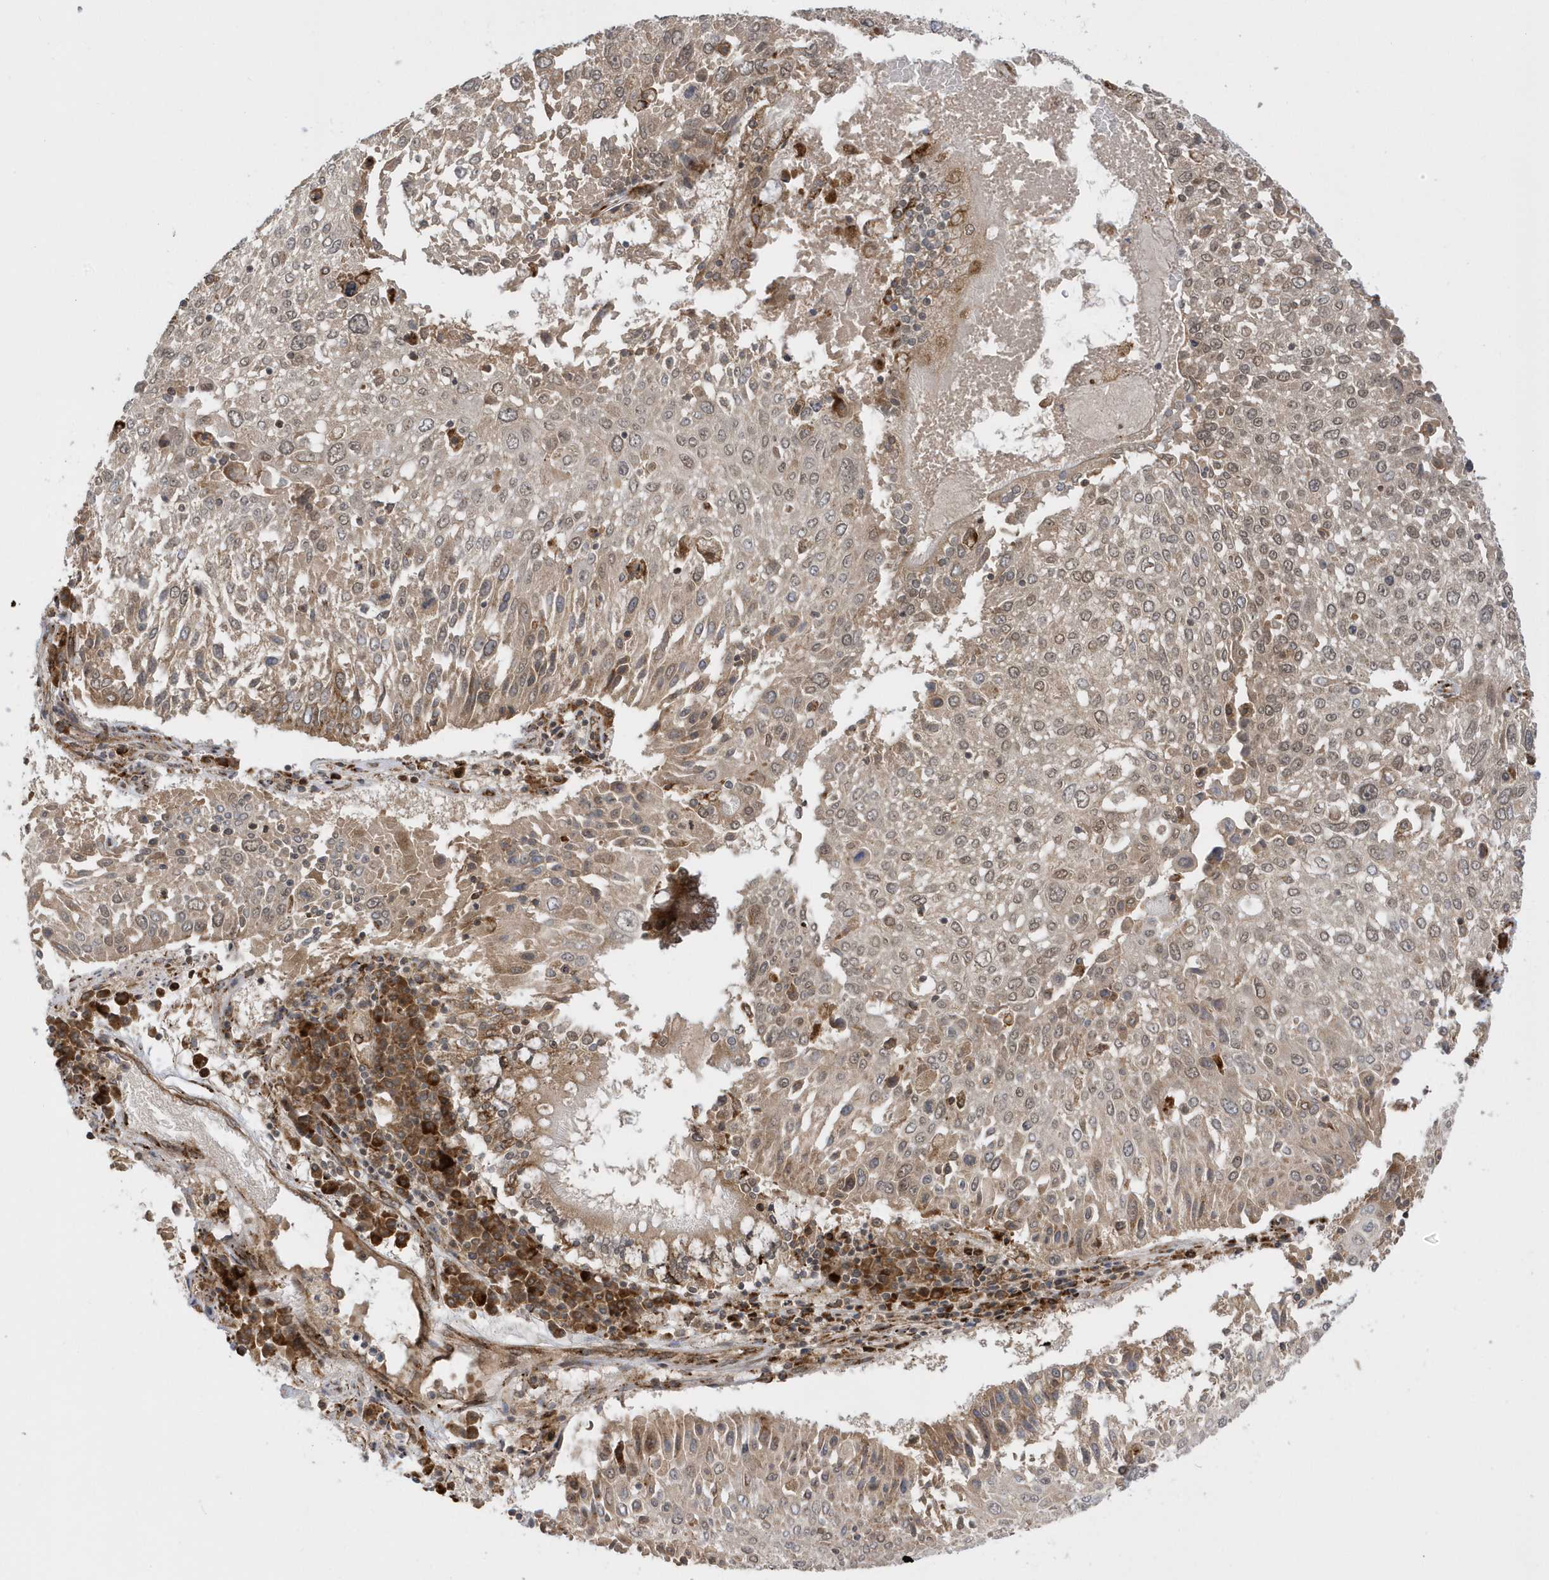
{"staining": {"intensity": "weak", "quantity": ">75%", "location": "cytoplasmic/membranous,nuclear"}, "tissue": "lung cancer", "cell_type": "Tumor cells", "image_type": "cancer", "snomed": [{"axis": "morphology", "description": "Squamous cell carcinoma, NOS"}, {"axis": "topography", "description": "Lung"}], "caption": "Immunohistochemical staining of lung cancer (squamous cell carcinoma) exhibits weak cytoplasmic/membranous and nuclear protein positivity in about >75% of tumor cells. (brown staining indicates protein expression, while blue staining denotes nuclei).", "gene": "METTL21A", "patient": {"sex": "male", "age": 65}}